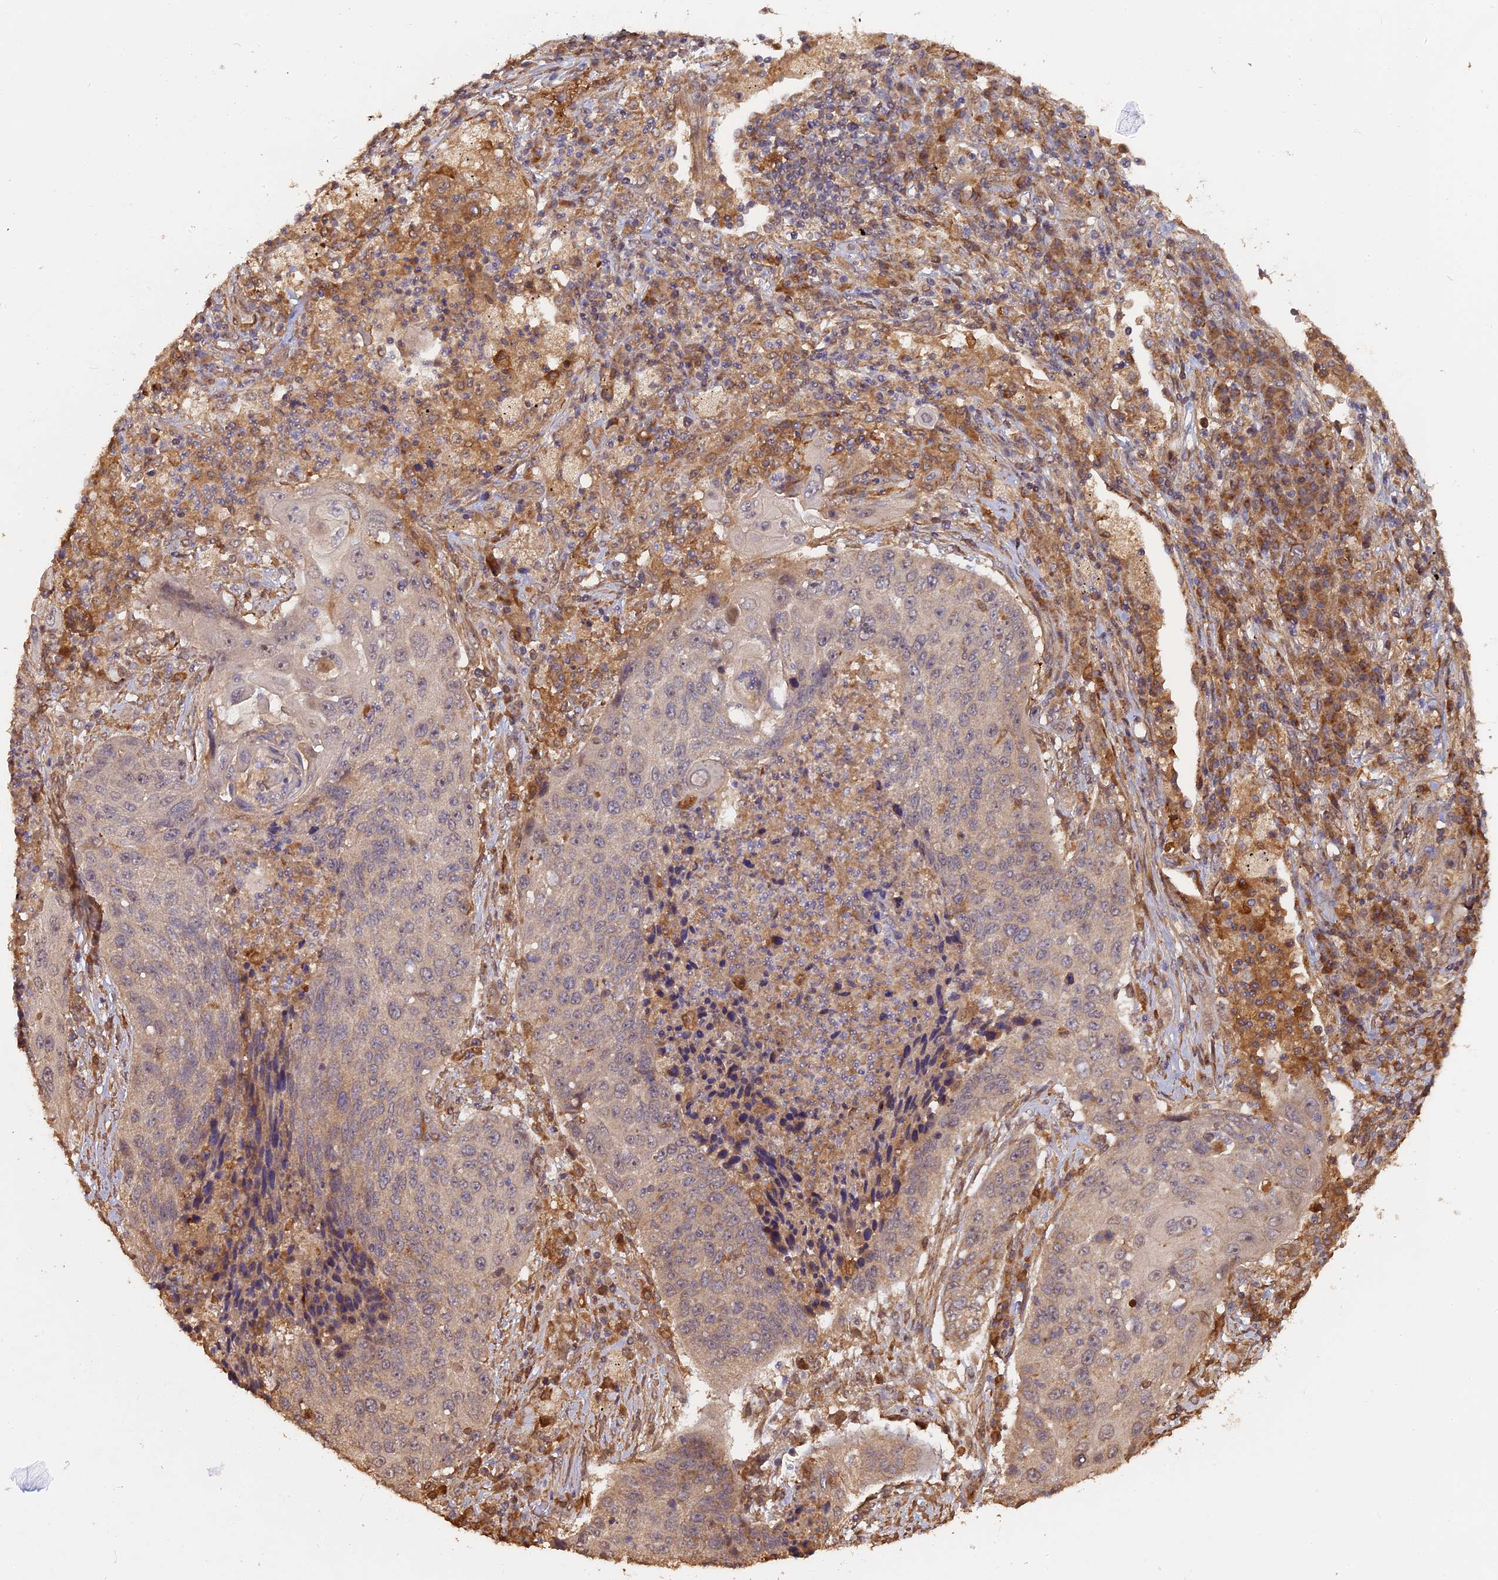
{"staining": {"intensity": "weak", "quantity": "<25%", "location": "cytoplasmic/membranous"}, "tissue": "lung cancer", "cell_type": "Tumor cells", "image_type": "cancer", "snomed": [{"axis": "morphology", "description": "Squamous cell carcinoma, NOS"}, {"axis": "topography", "description": "Lung"}], "caption": "A photomicrograph of human squamous cell carcinoma (lung) is negative for staining in tumor cells.", "gene": "SAC3D1", "patient": {"sex": "female", "age": 63}}